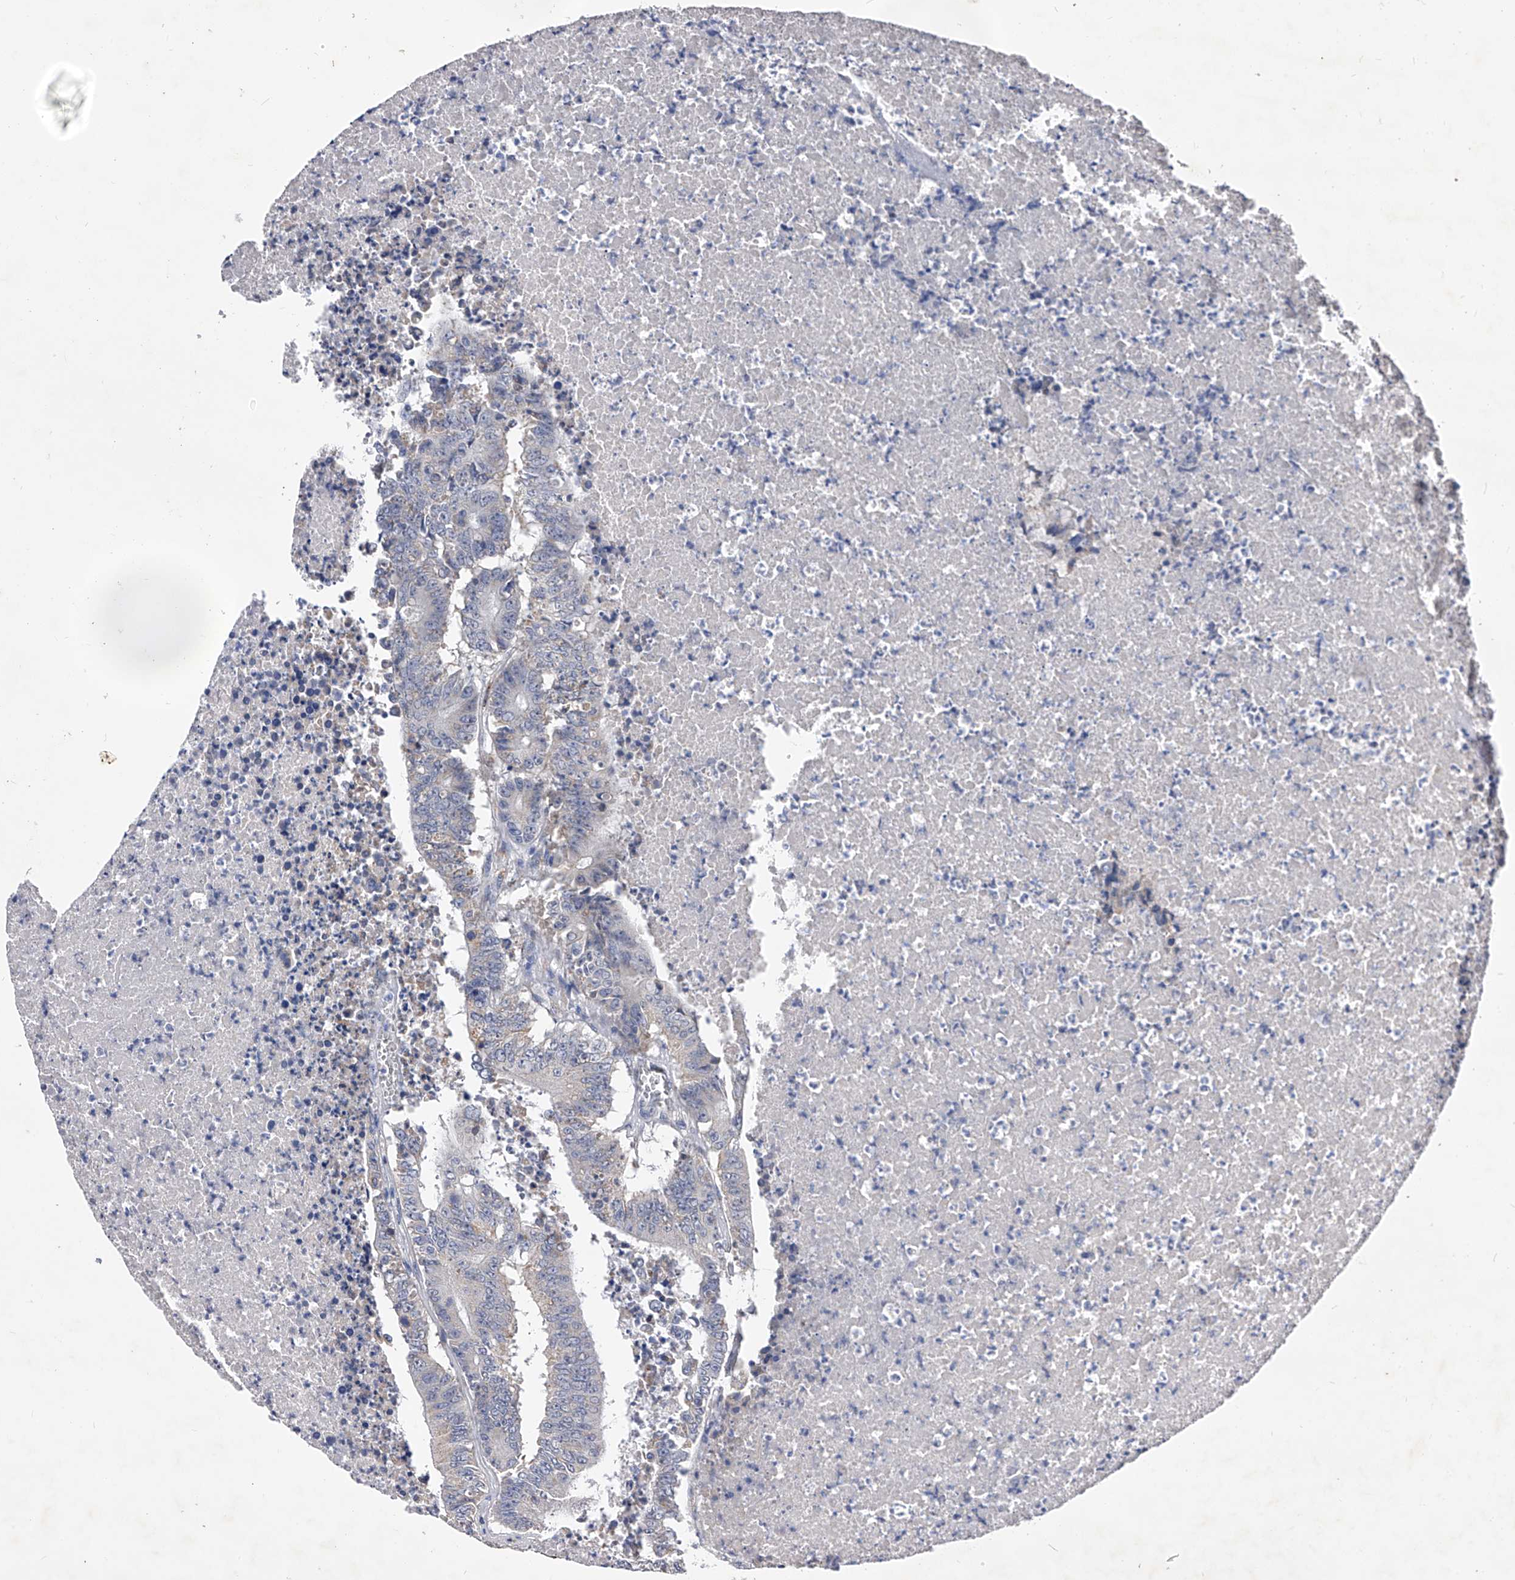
{"staining": {"intensity": "weak", "quantity": "<25%", "location": "cytoplasmic/membranous"}, "tissue": "colorectal cancer", "cell_type": "Tumor cells", "image_type": "cancer", "snomed": [{"axis": "morphology", "description": "Adenocarcinoma, NOS"}, {"axis": "topography", "description": "Colon"}], "caption": "Tumor cells are negative for protein expression in human adenocarcinoma (colorectal).", "gene": "ZNF529", "patient": {"sex": "male", "age": 87}}